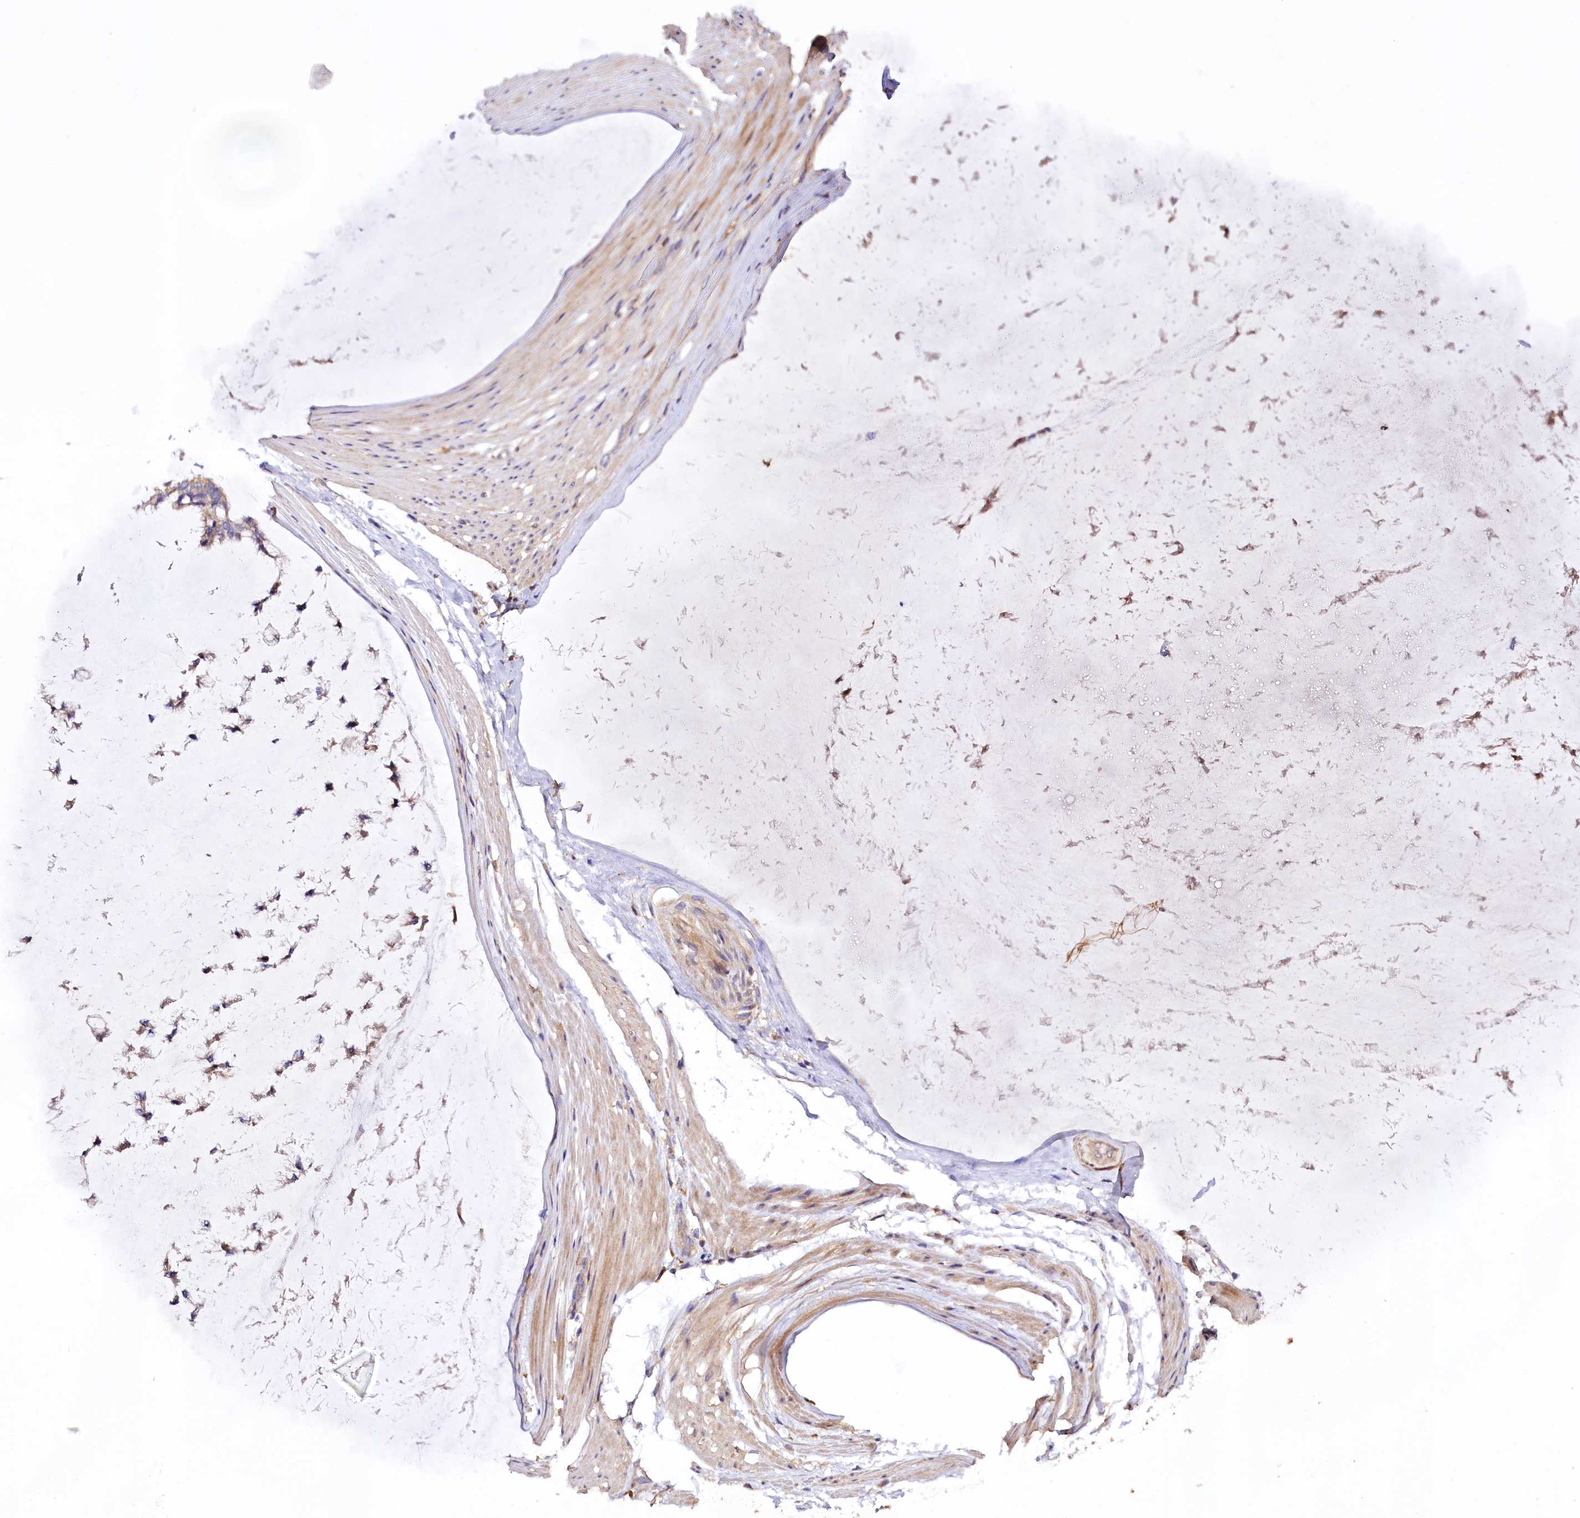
{"staining": {"intensity": "weak", "quantity": "25%-75%", "location": "cytoplasmic/membranous"}, "tissue": "ovarian cancer", "cell_type": "Tumor cells", "image_type": "cancer", "snomed": [{"axis": "morphology", "description": "Cystadenocarcinoma, mucinous, NOS"}, {"axis": "topography", "description": "Ovary"}], "caption": "Mucinous cystadenocarcinoma (ovarian) stained for a protein (brown) demonstrates weak cytoplasmic/membranous positive positivity in approximately 25%-75% of tumor cells.", "gene": "DMXL2", "patient": {"sex": "female", "age": 39}}